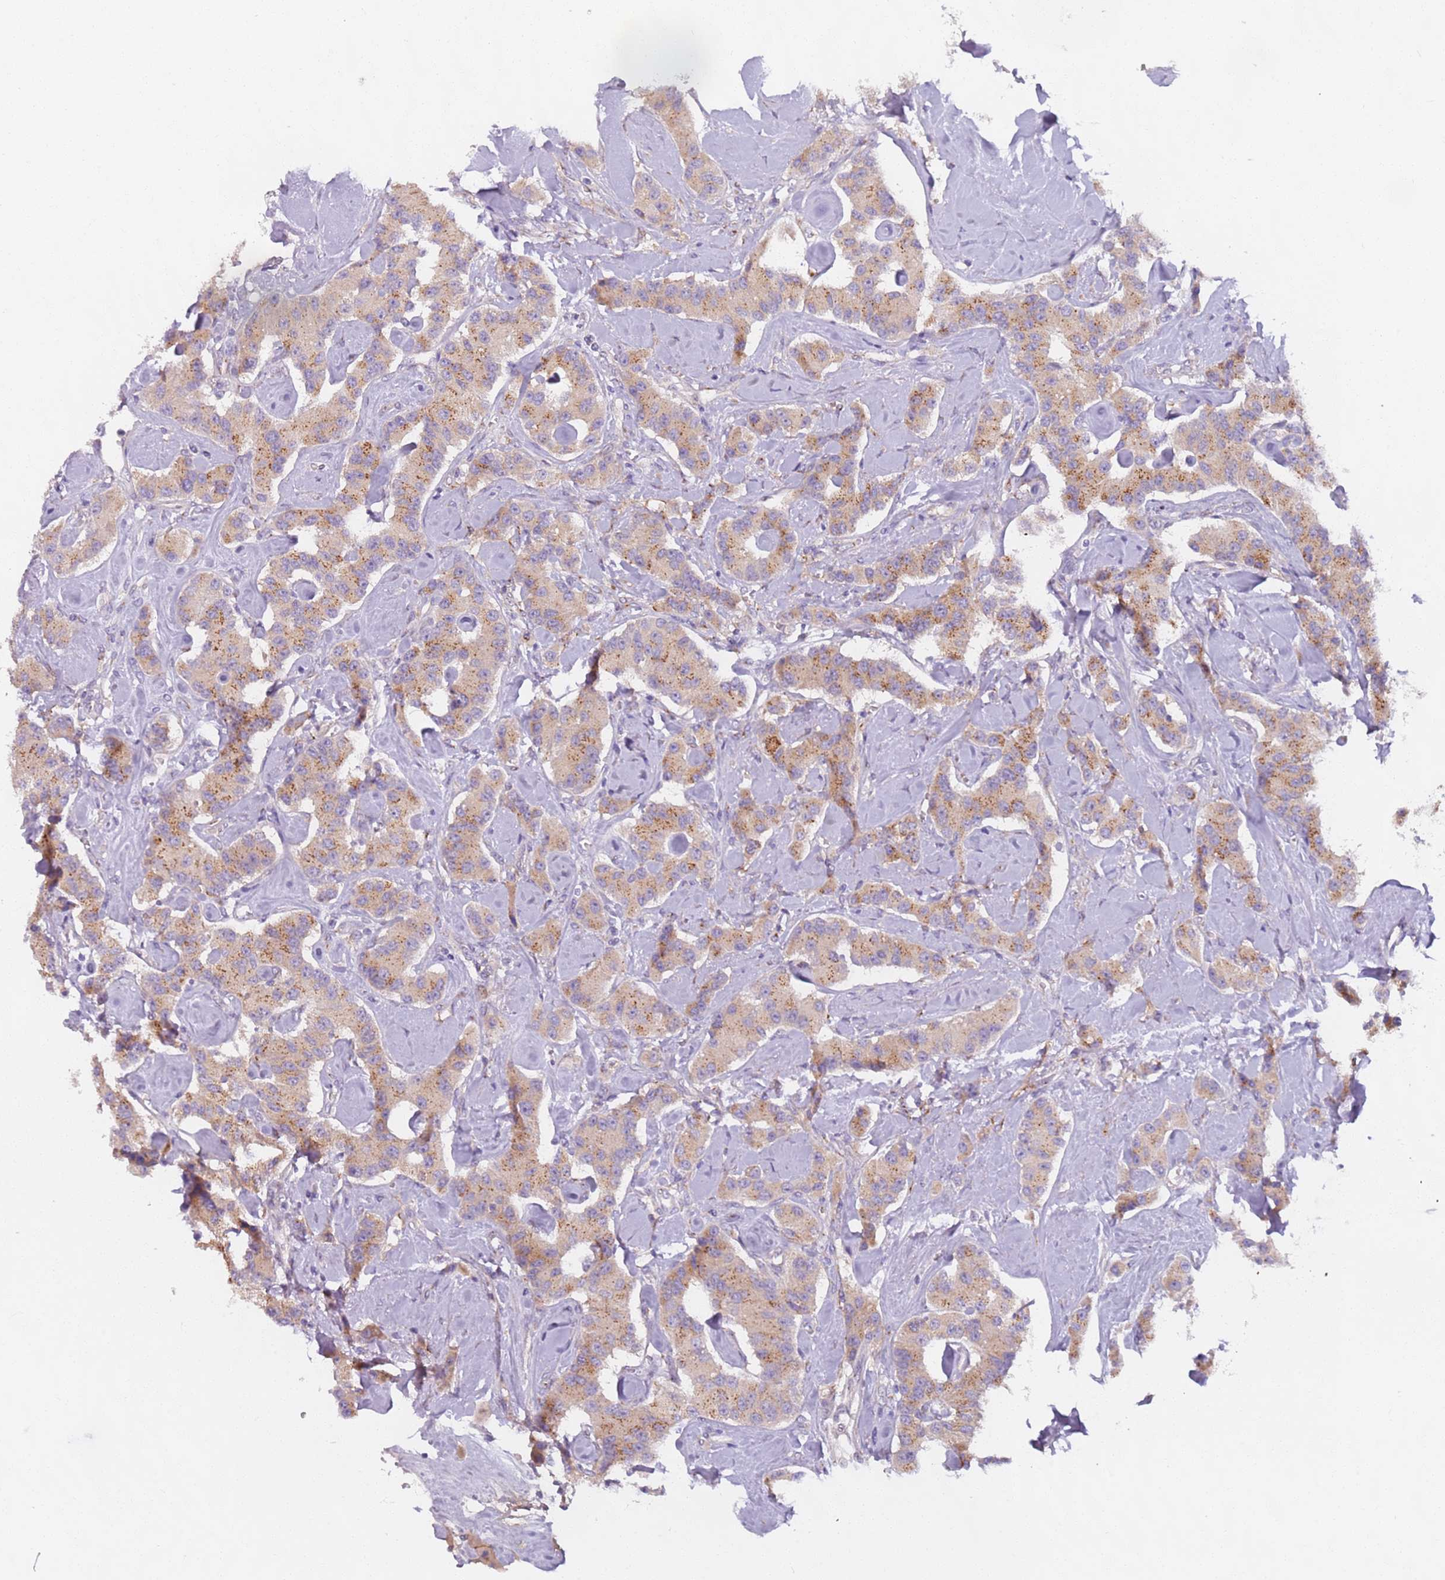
{"staining": {"intensity": "moderate", "quantity": "25%-75%", "location": "cytoplasmic/membranous"}, "tissue": "carcinoid", "cell_type": "Tumor cells", "image_type": "cancer", "snomed": [{"axis": "morphology", "description": "Carcinoid, malignant, NOS"}, {"axis": "topography", "description": "Pancreas"}], "caption": "About 25%-75% of tumor cells in human carcinoid (malignant) show moderate cytoplasmic/membranous protein staining as visualized by brown immunohistochemical staining.", "gene": "AKTIP", "patient": {"sex": "male", "age": 41}}